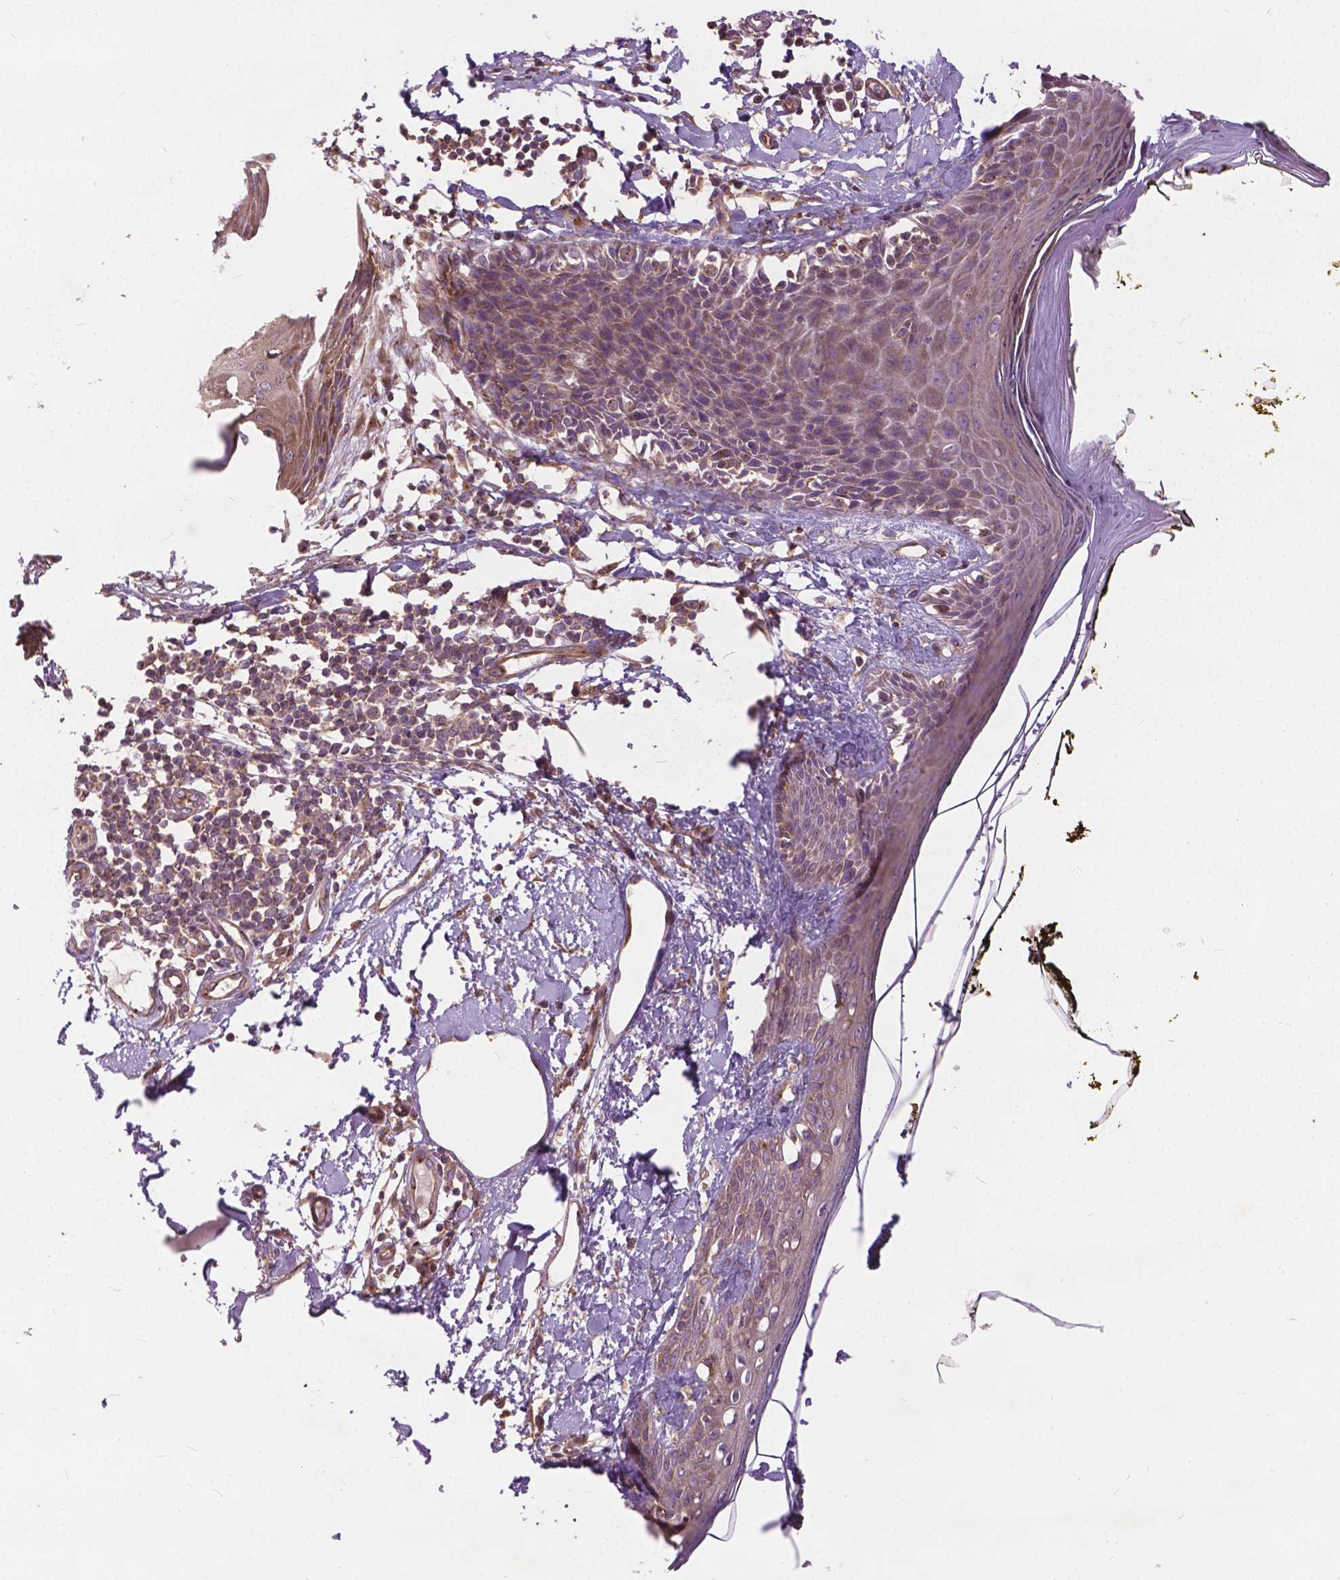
{"staining": {"intensity": "moderate", "quantity": ">75%", "location": "cytoplasmic/membranous"}, "tissue": "skin", "cell_type": "Fibroblasts", "image_type": "normal", "snomed": [{"axis": "morphology", "description": "Normal tissue, NOS"}, {"axis": "topography", "description": "Skin"}], "caption": "About >75% of fibroblasts in unremarkable skin show moderate cytoplasmic/membranous protein staining as visualized by brown immunohistochemical staining.", "gene": "MZT1", "patient": {"sex": "male", "age": 76}}